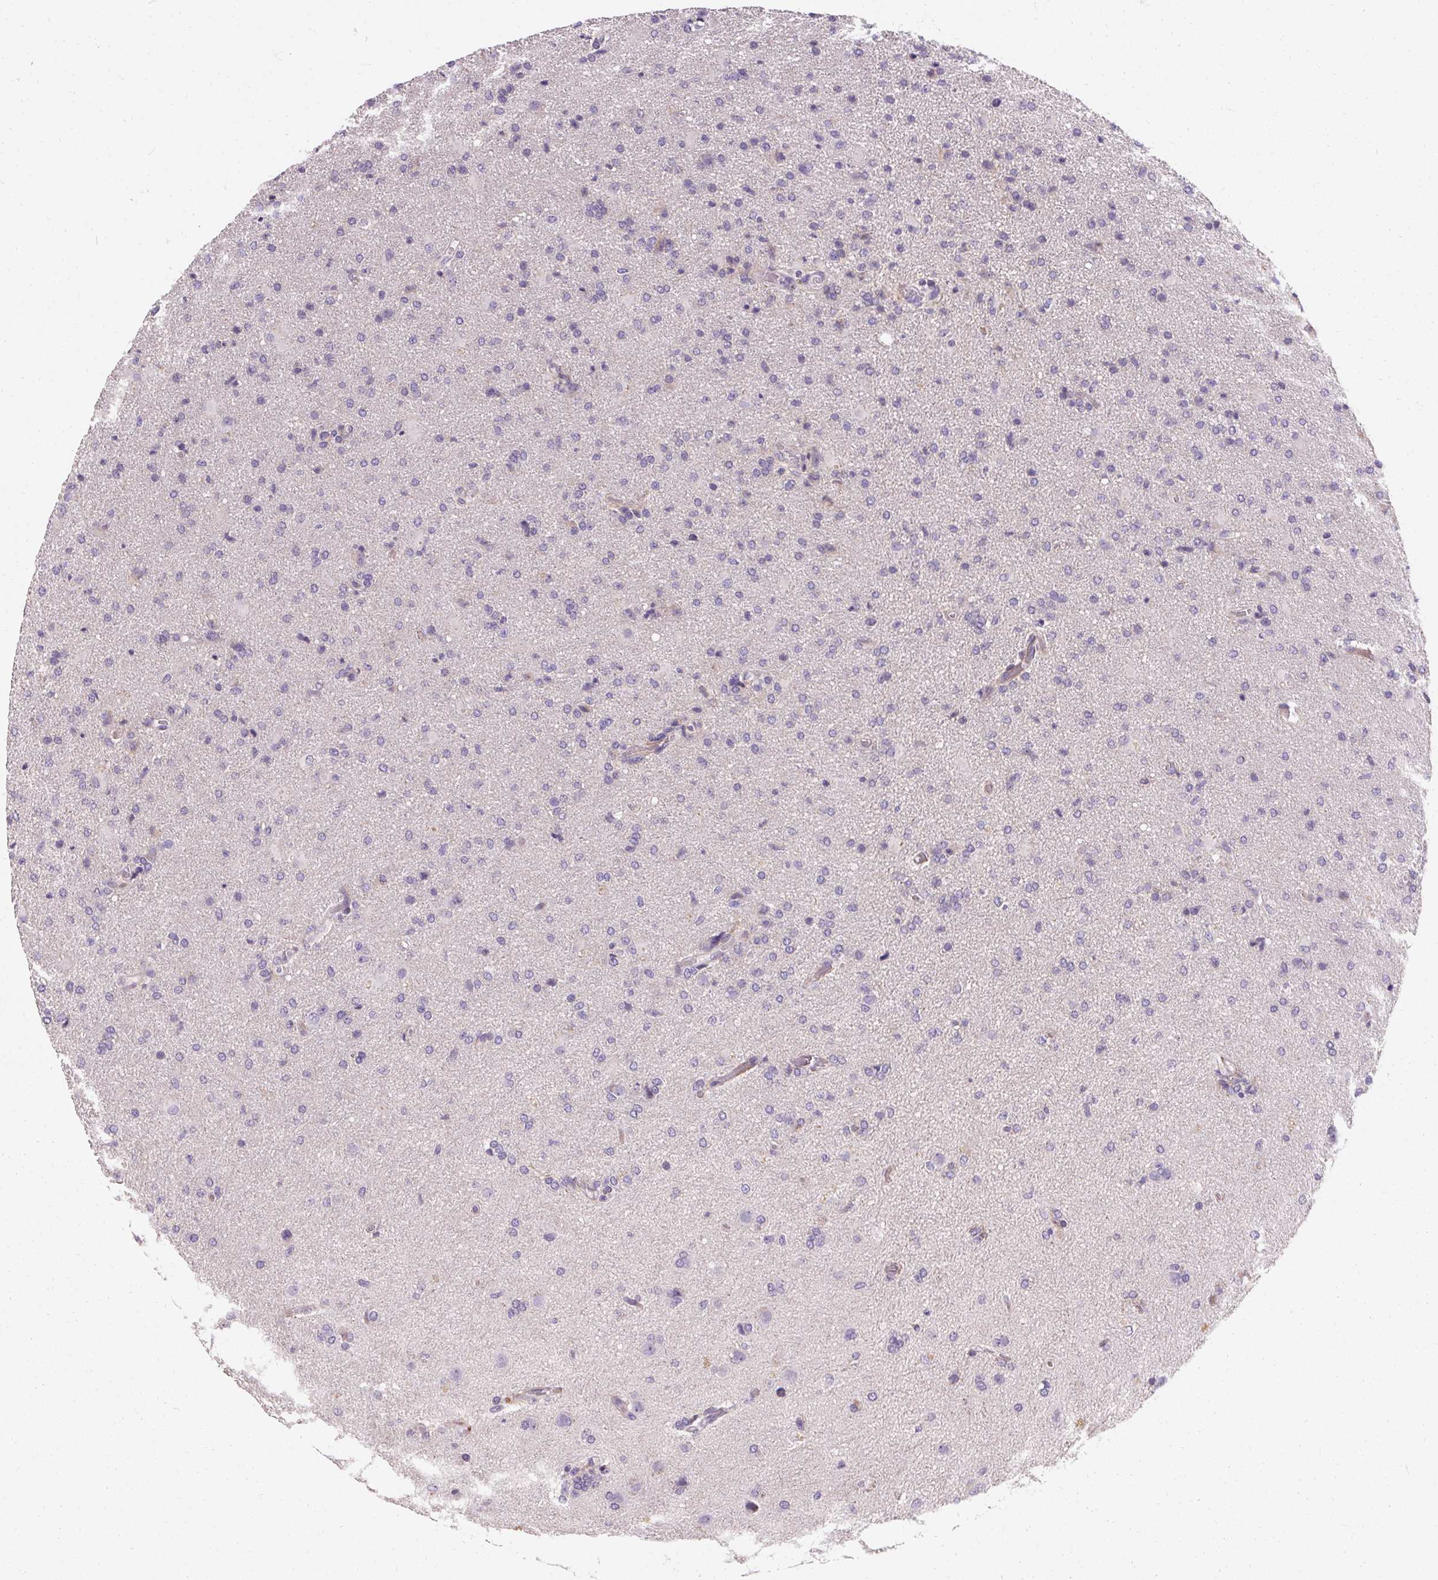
{"staining": {"intensity": "negative", "quantity": "none", "location": "none"}, "tissue": "glioma", "cell_type": "Tumor cells", "image_type": "cancer", "snomed": [{"axis": "morphology", "description": "Glioma, malignant, High grade"}, {"axis": "topography", "description": "Brain"}], "caption": "Immunohistochemistry of human glioma demonstrates no expression in tumor cells.", "gene": "TRIP13", "patient": {"sex": "male", "age": 68}}